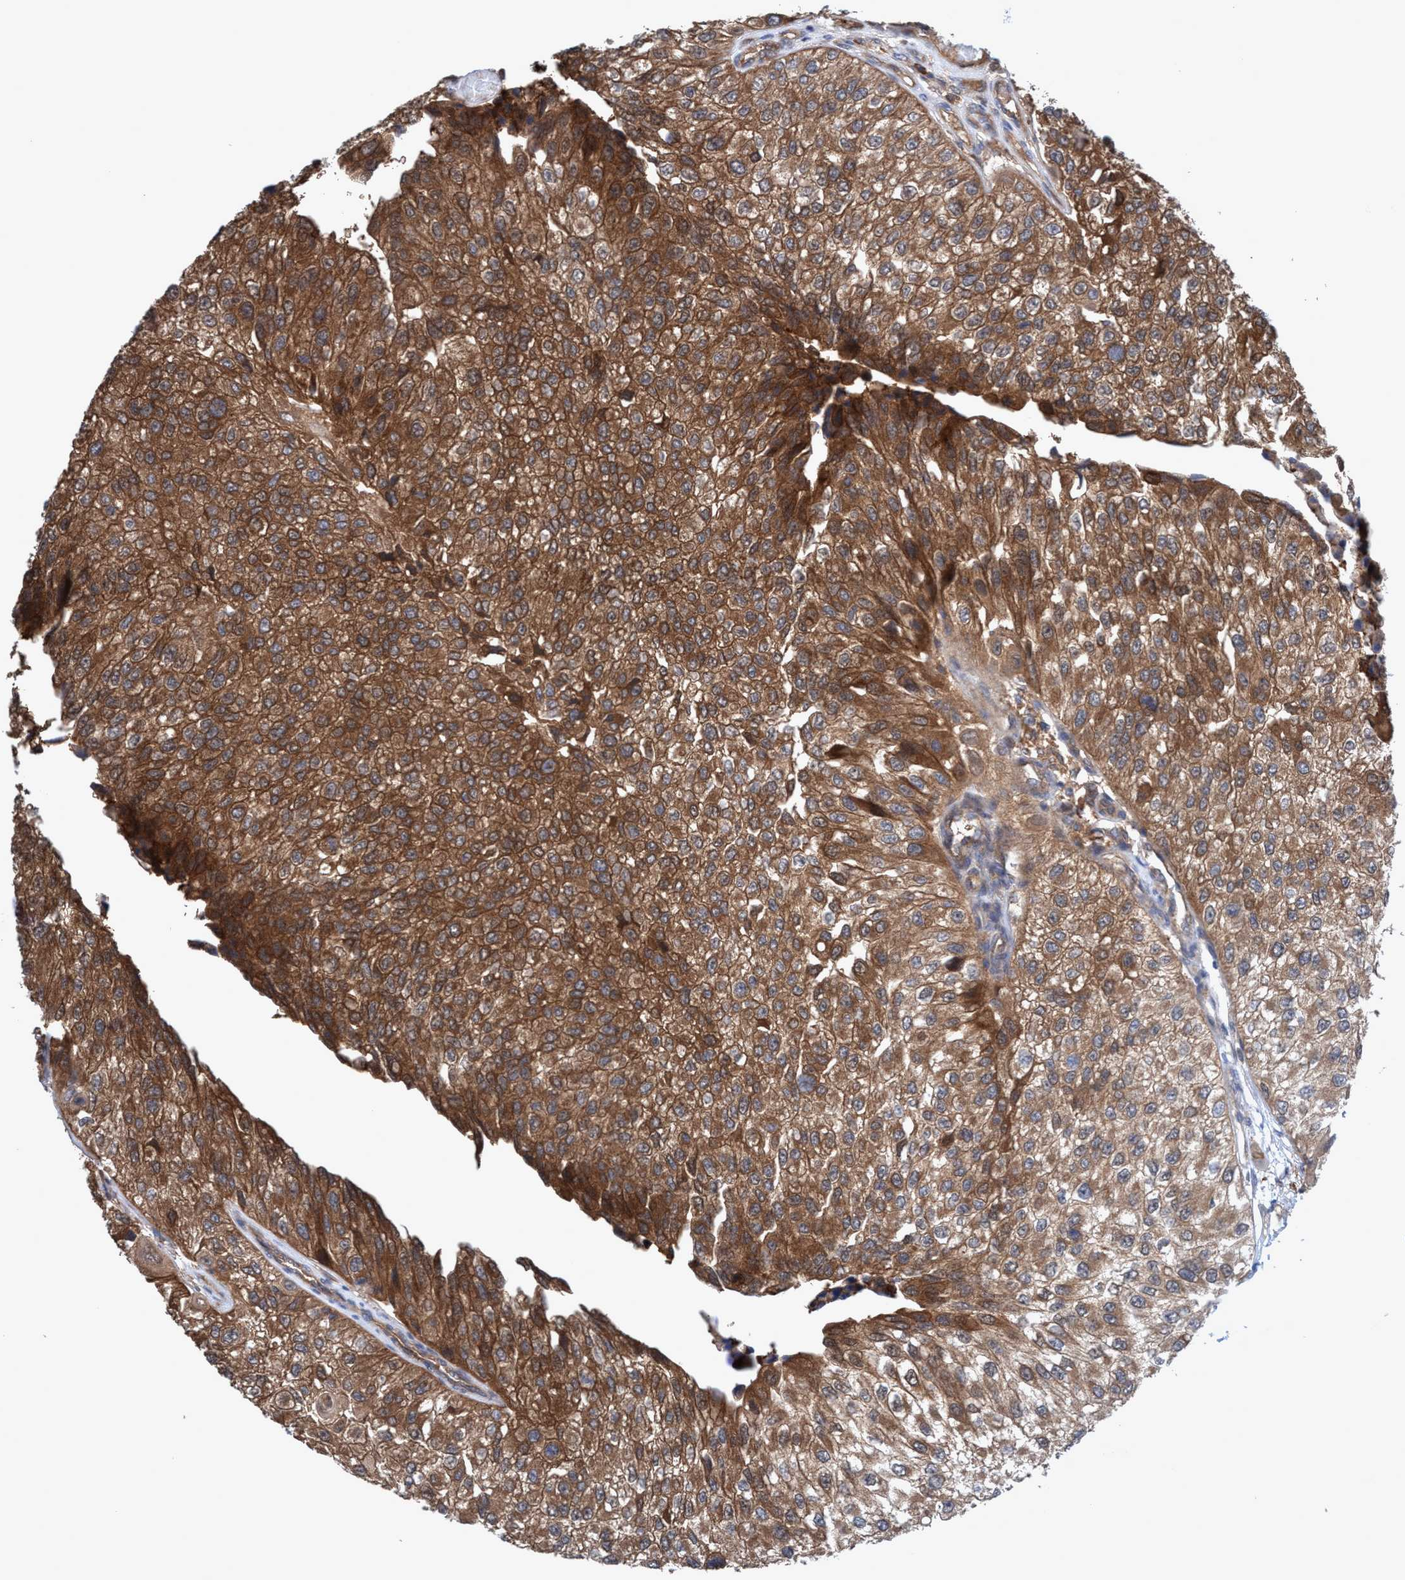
{"staining": {"intensity": "moderate", "quantity": ">75%", "location": "cytoplasmic/membranous"}, "tissue": "urothelial cancer", "cell_type": "Tumor cells", "image_type": "cancer", "snomed": [{"axis": "morphology", "description": "Urothelial carcinoma, High grade"}, {"axis": "topography", "description": "Kidney"}, {"axis": "topography", "description": "Urinary bladder"}], "caption": "Immunohistochemical staining of human urothelial cancer demonstrates medium levels of moderate cytoplasmic/membranous protein staining in about >75% of tumor cells.", "gene": "GLOD4", "patient": {"sex": "male", "age": 77}}